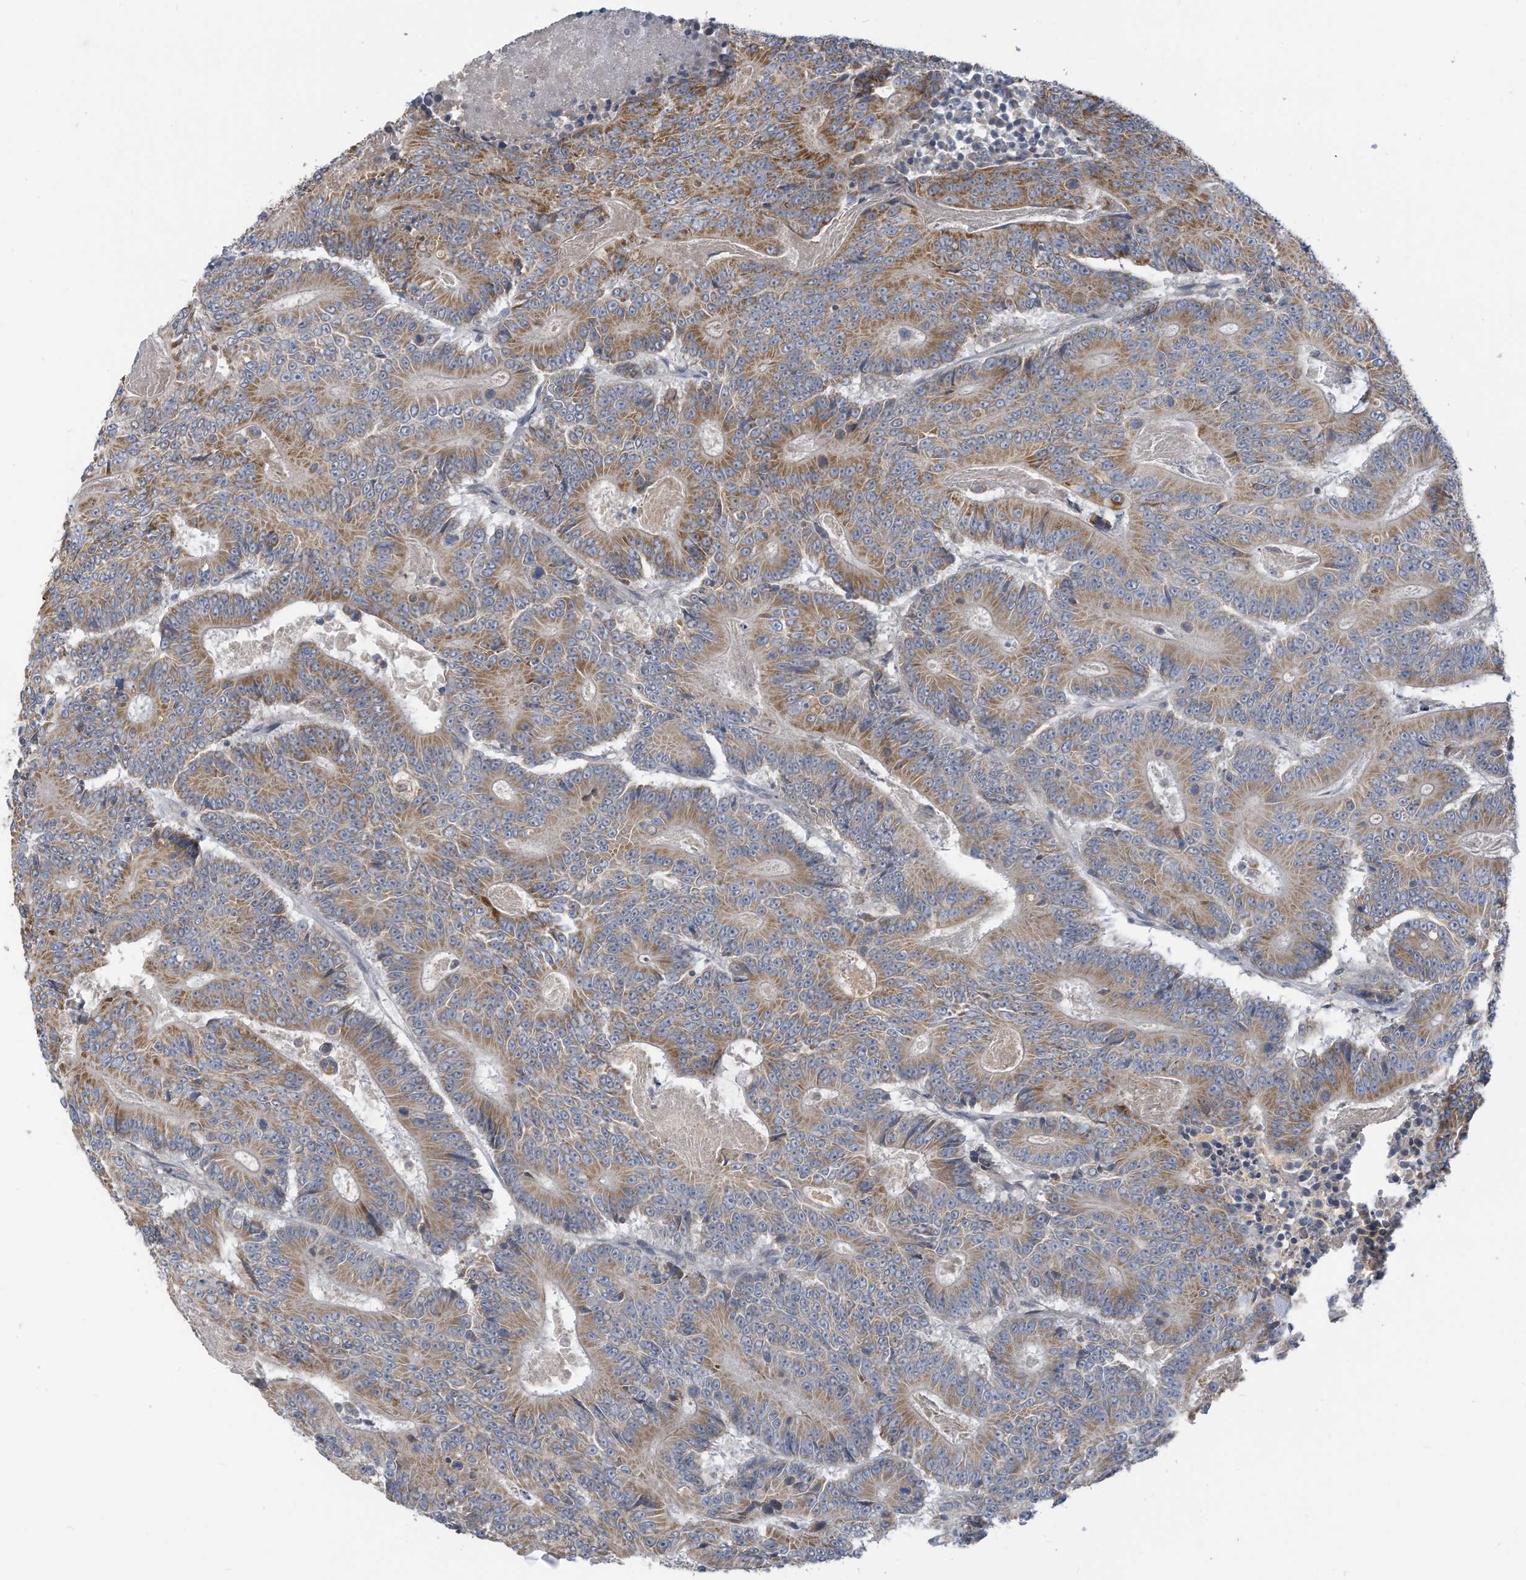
{"staining": {"intensity": "moderate", "quantity": ">75%", "location": "cytoplasmic/membranous"}, "tissue": "colorectal cancer", "cell_type": "Tumor cells", "image_type": "cancer", "snomed": [{"axis": "morphology", "description": "Adenocarcinoma, NOS"}, {"axis": "topography", "description": "Colon"}], "caption": "A high-resolution micrograph shows IHC staining of colorectal cancer (adenocarcinoma), which displays moderate cytoplasmic/membranous positivity in about >75% of tumor cells.", "gene": "SCGB1D2", "patient": {"sex": "male", "age": 83}}